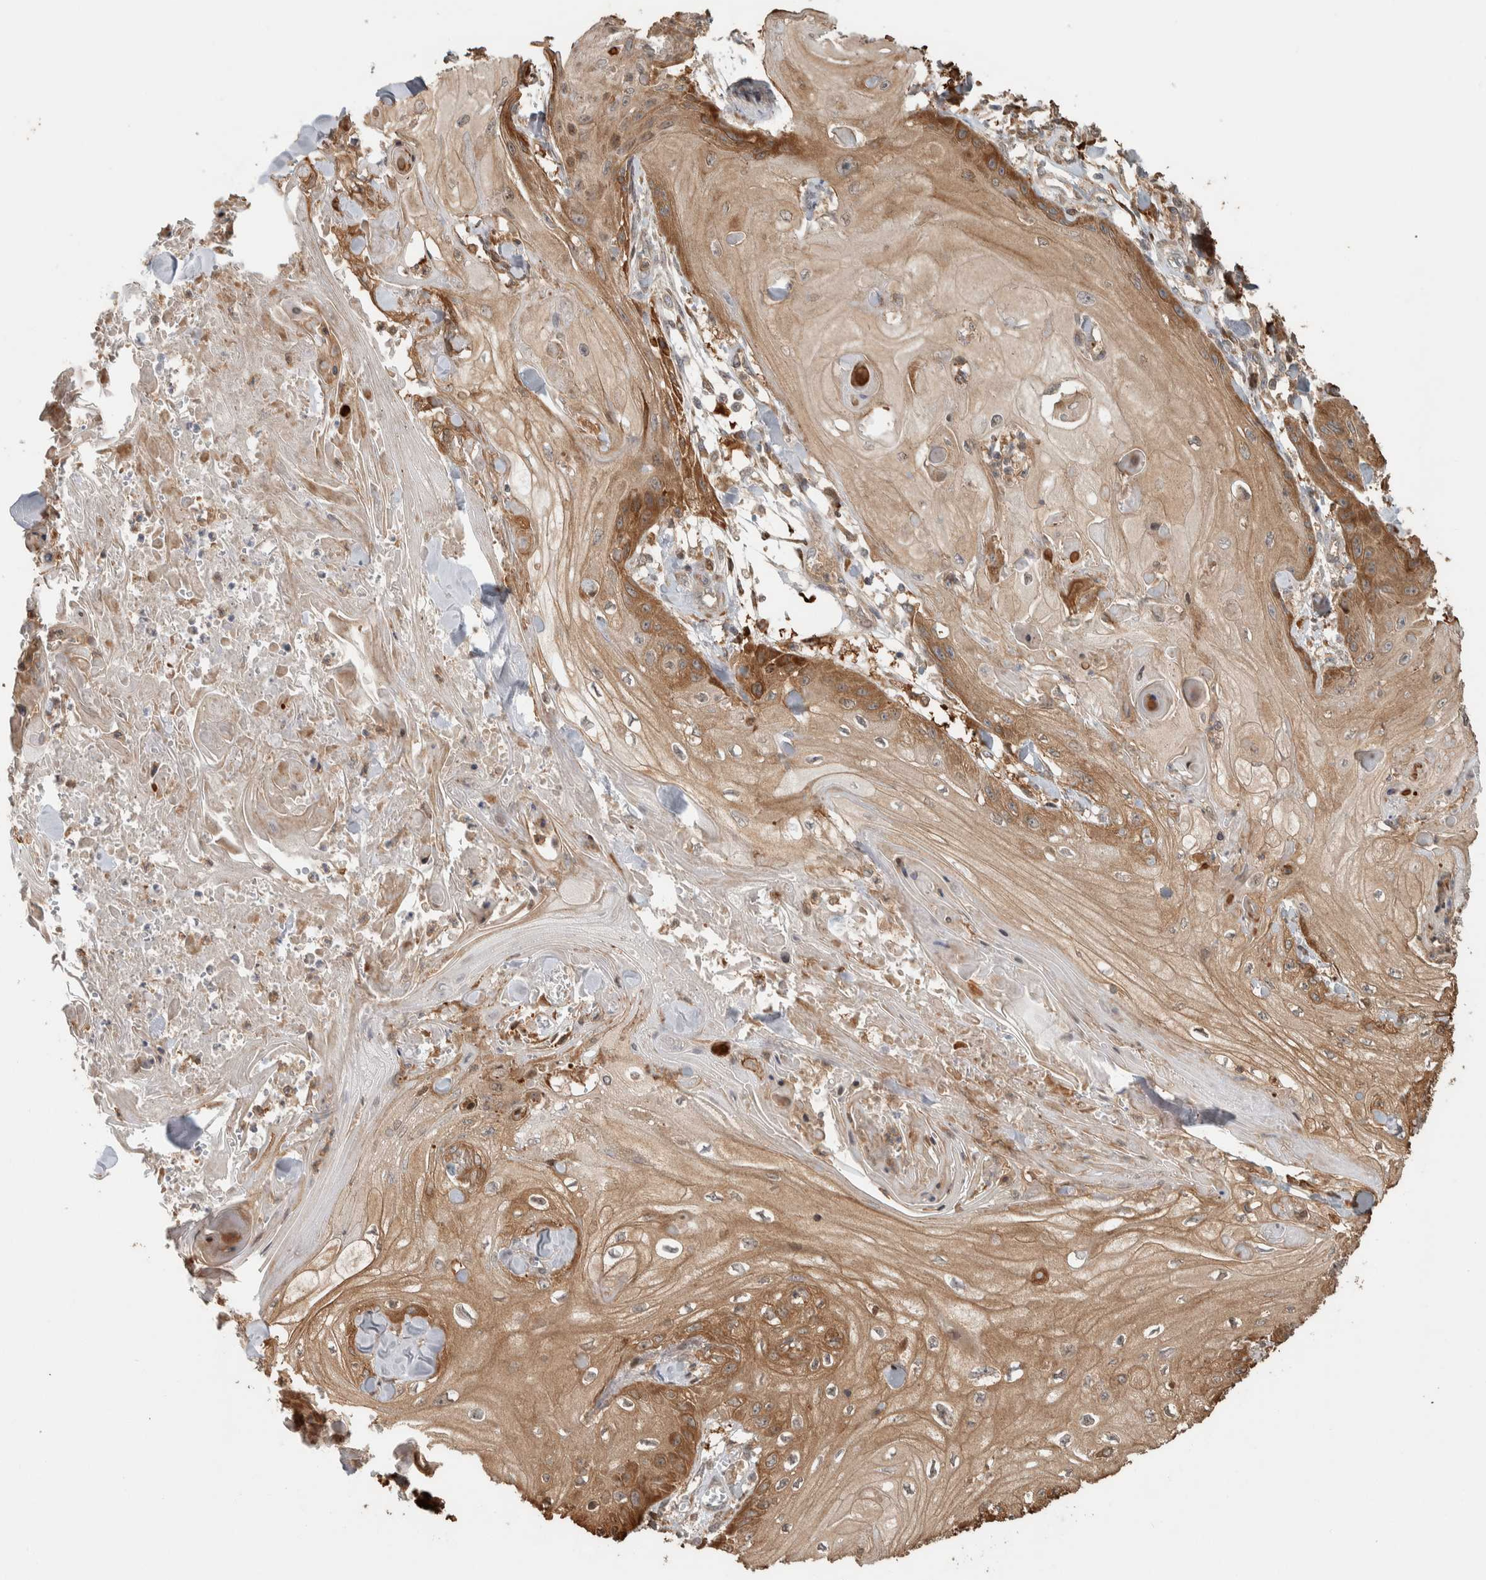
{"staining": {"intensity": "moderate", "quantity": ">75%", "location": "cytoplasmic/membranous"}, "tissue": "skin cancer", "cell_type": "Tumor cells", "image_type": "cancer", "snomed": [{"axis": "morphology", "description": "Squamous cell carcinoma, NOS"}, {"axis": "topography", "description": "Skin"}], "caption": "Skin cancer (squamous cell carcinoma) stained with a brown dye exhibits moderate cytoplasmic/membranous positive positivity in approximately >75% of tumor cells.", "gene": "CNTROB", "patient": {"sex": "male", "age": 74}}